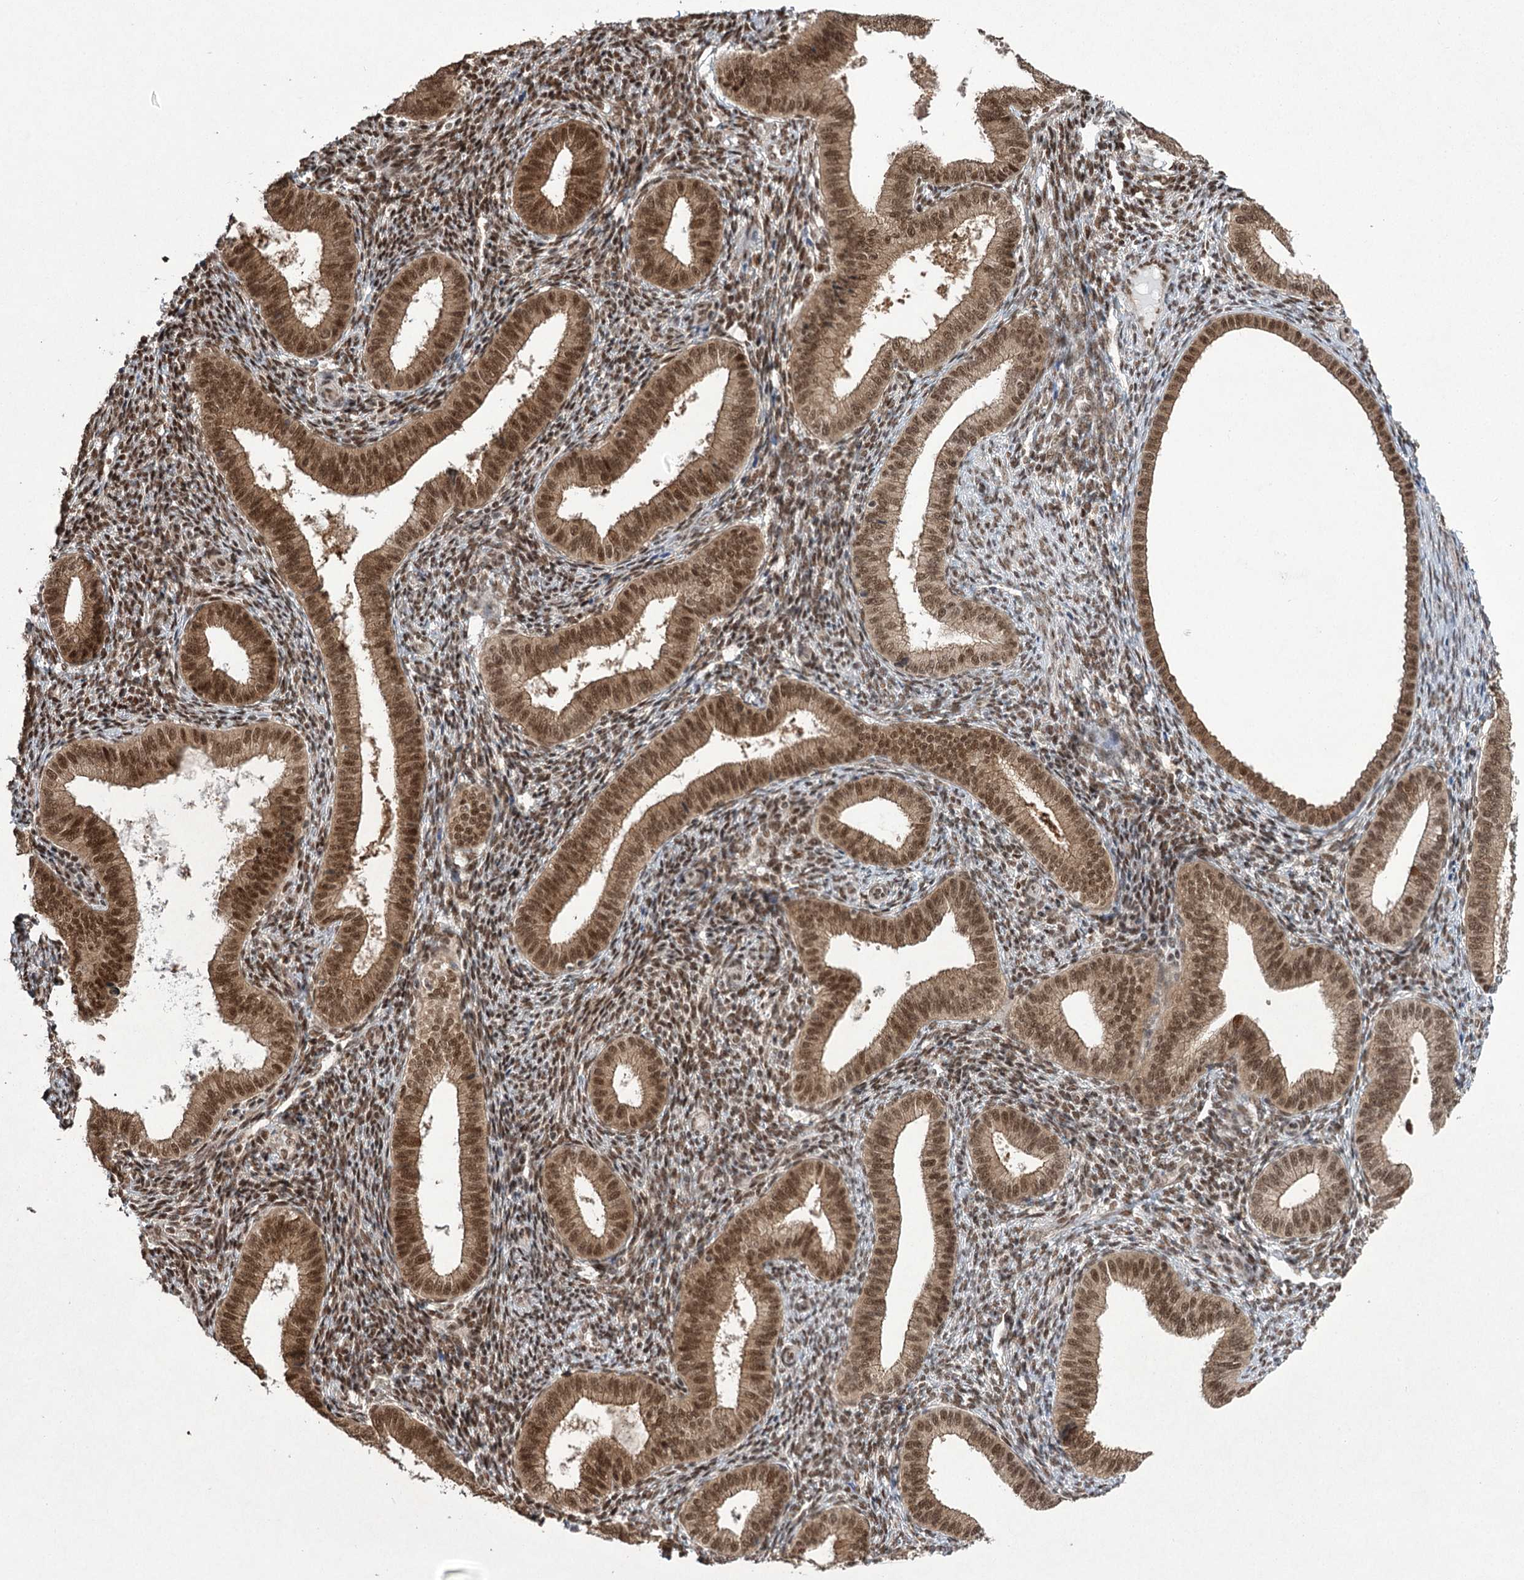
{"staining": {"intensity": "moderate", "quantity": ">75%", "location": "nuclear"}, "tissue": "endometrium", "cell_type": "Cells in endometrial stroma", "image_type": "normal", "snomed": [{"axis": "morphology", "description": "Normal tissue, NOS"}, {"axis": "topography", "description": "Endometrium"}], "caption": "Cells in endometrial stroma show medium levels of moderate nuclear expression in about >75% of cells in unremarkable endometrium. (Brightfield microscopy of DAB IHC at high magnification).", "gene": "ZCCHC8", "patient": {"sex": "female", "age": 39}}